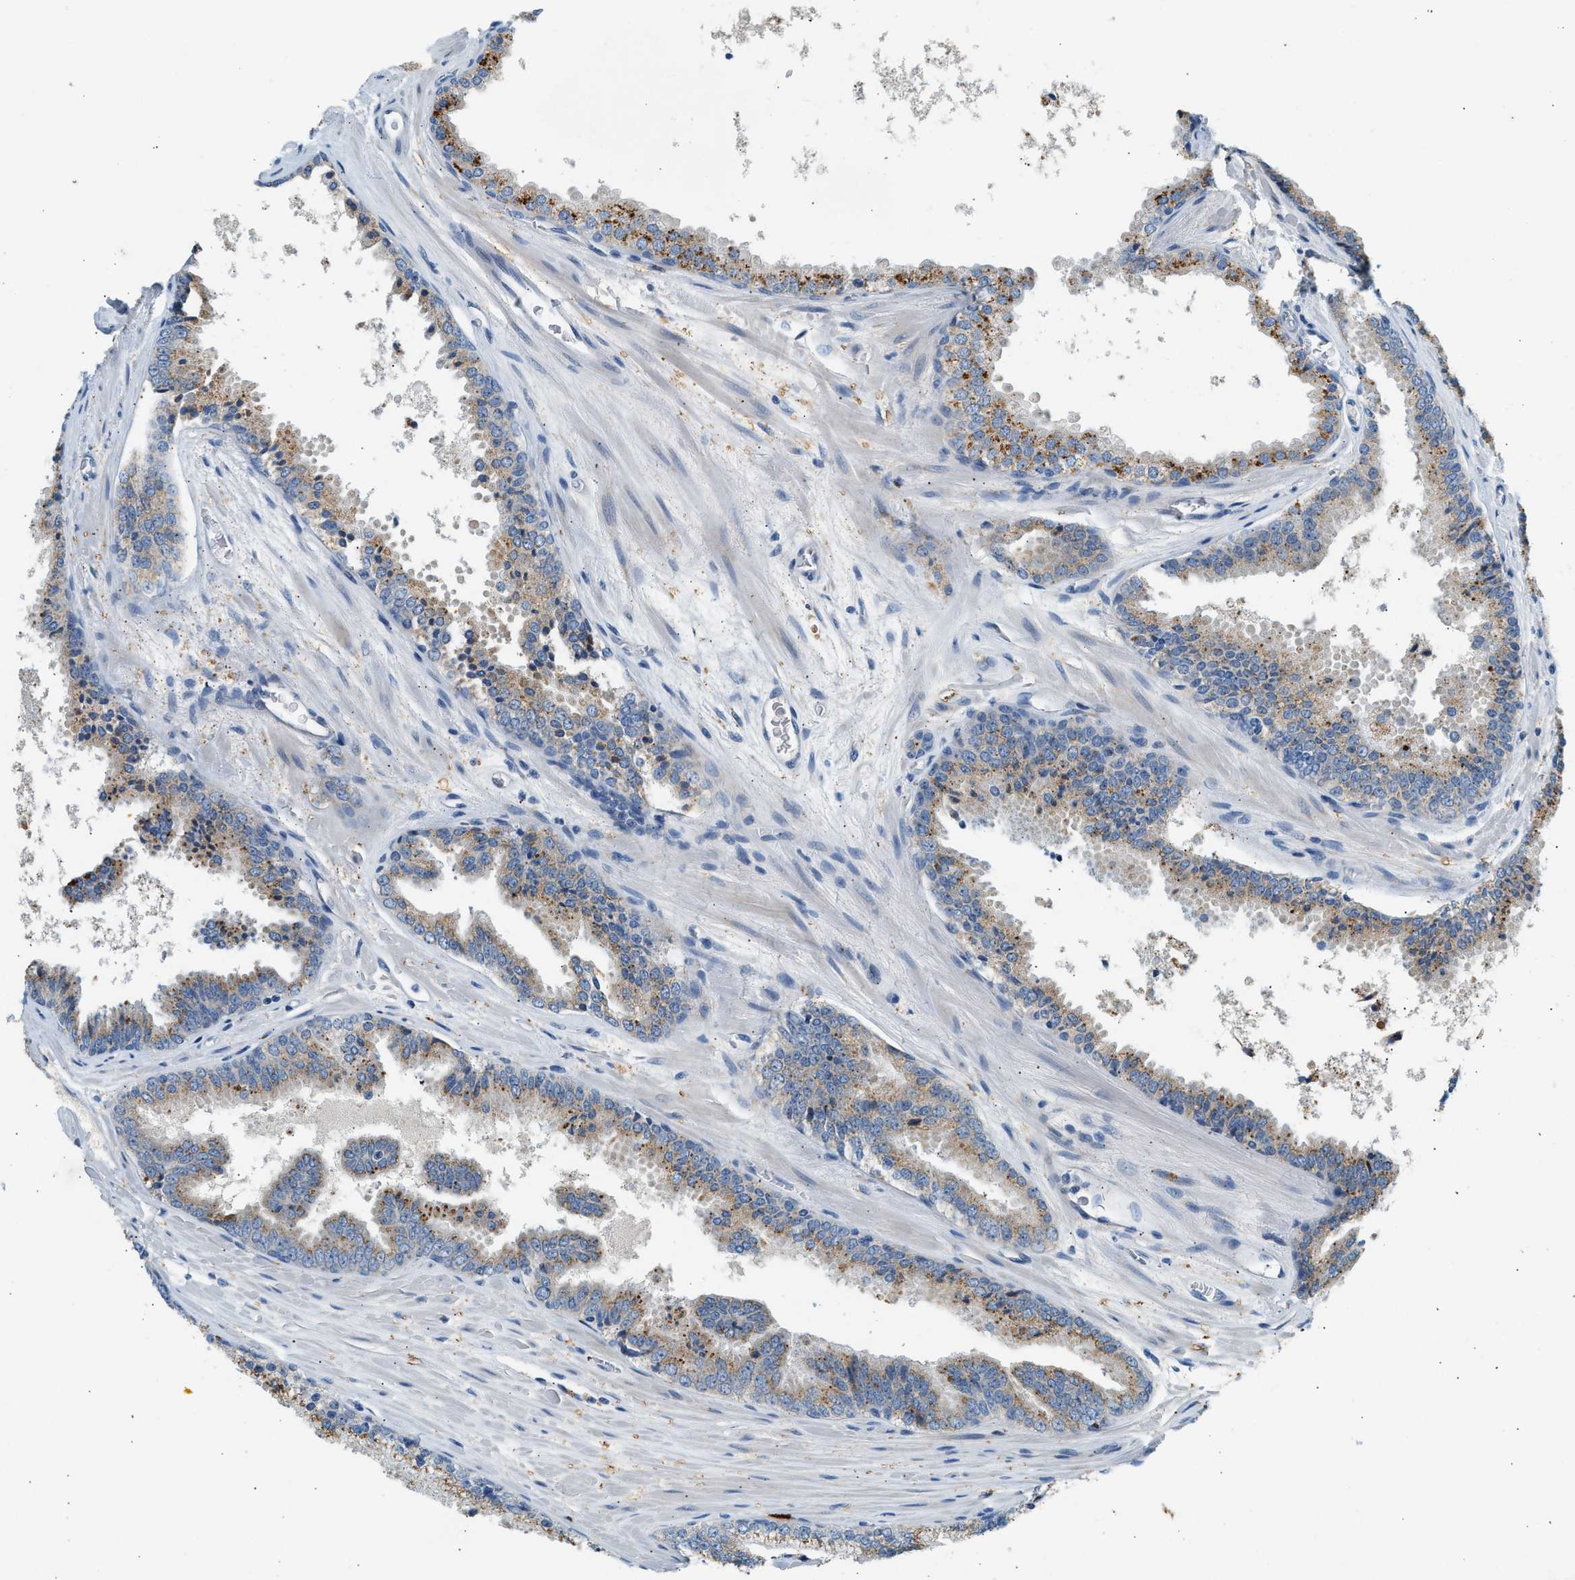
{"staining": {"intensity": "moderate", "quantity": ">75%", "location": "cytoplasmic/membranous"}, "tissue": "prostate cancer", "cell_type": "Tumor cells", "image_type": "cancer", "snomed": [{"axis": "morphology", "description": "Adenocarcinoma, High grade"}, {"axis": "topography", "description": "Prostate"}], "caption": "Moderate cytoplasmic/membranous expression for a protein is seen in approximately >75% of tumor cells of prostate adenocarcinoma (high-grade) using immunohistochemistry.", "gene": "CTSB", "patient": {"sex": "male", "age": 65}}